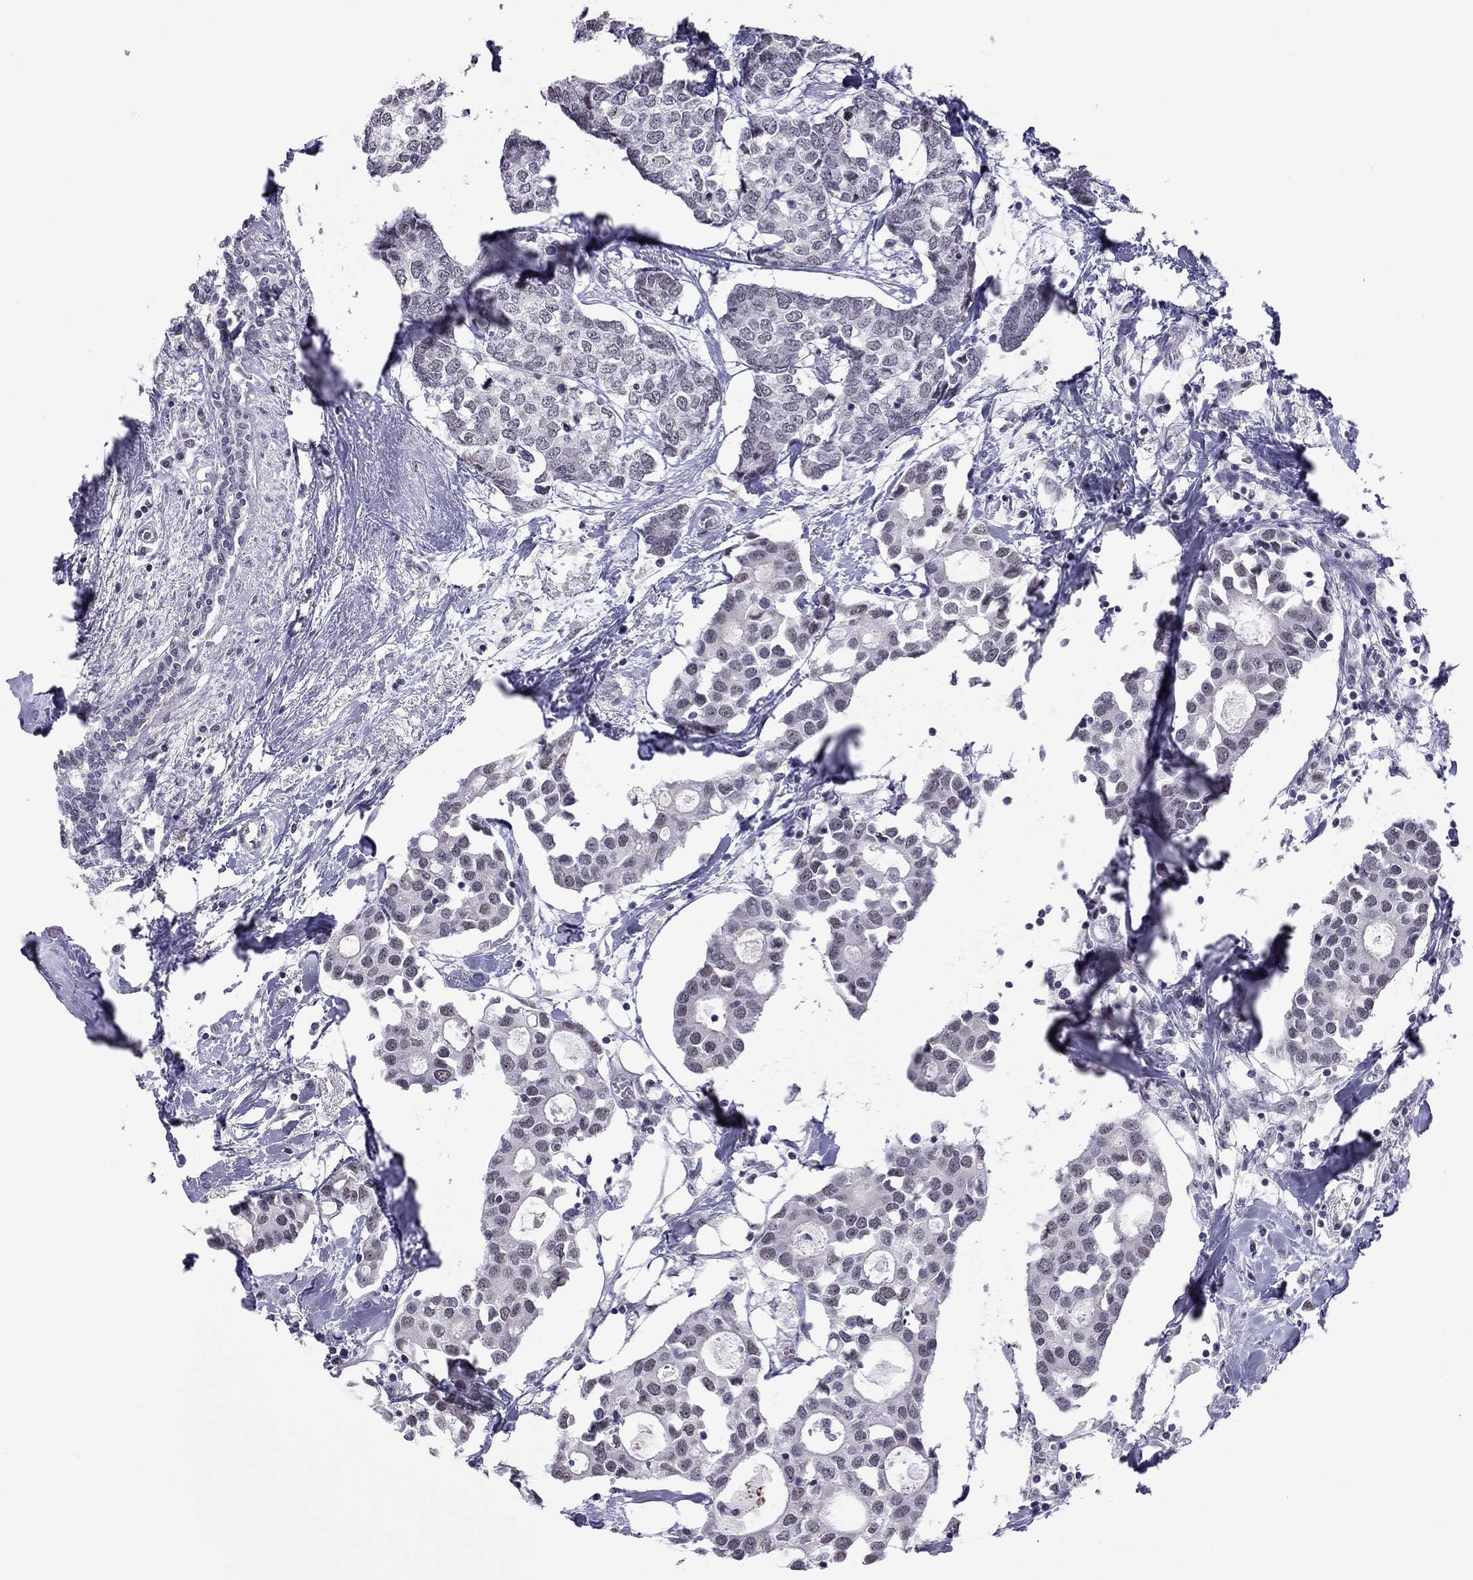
{"staining": {"intensity": "negative", "quantity": "none", "location": "none"}, "tissue": "breast cancer", "cell_type": "Tumor cells", "image_type": "cancer", "snomed": [{"axis": "morphology", "description": "Duct carcinoma"}, {"axis": "topography", "description": "Breast"}], "caption": "Breast cancer was stained to show a protein in brown. There is no significant staining in tumor cells.", "gene": "PPP1R3A", "patient": {"sex": "female", "age": 83}}